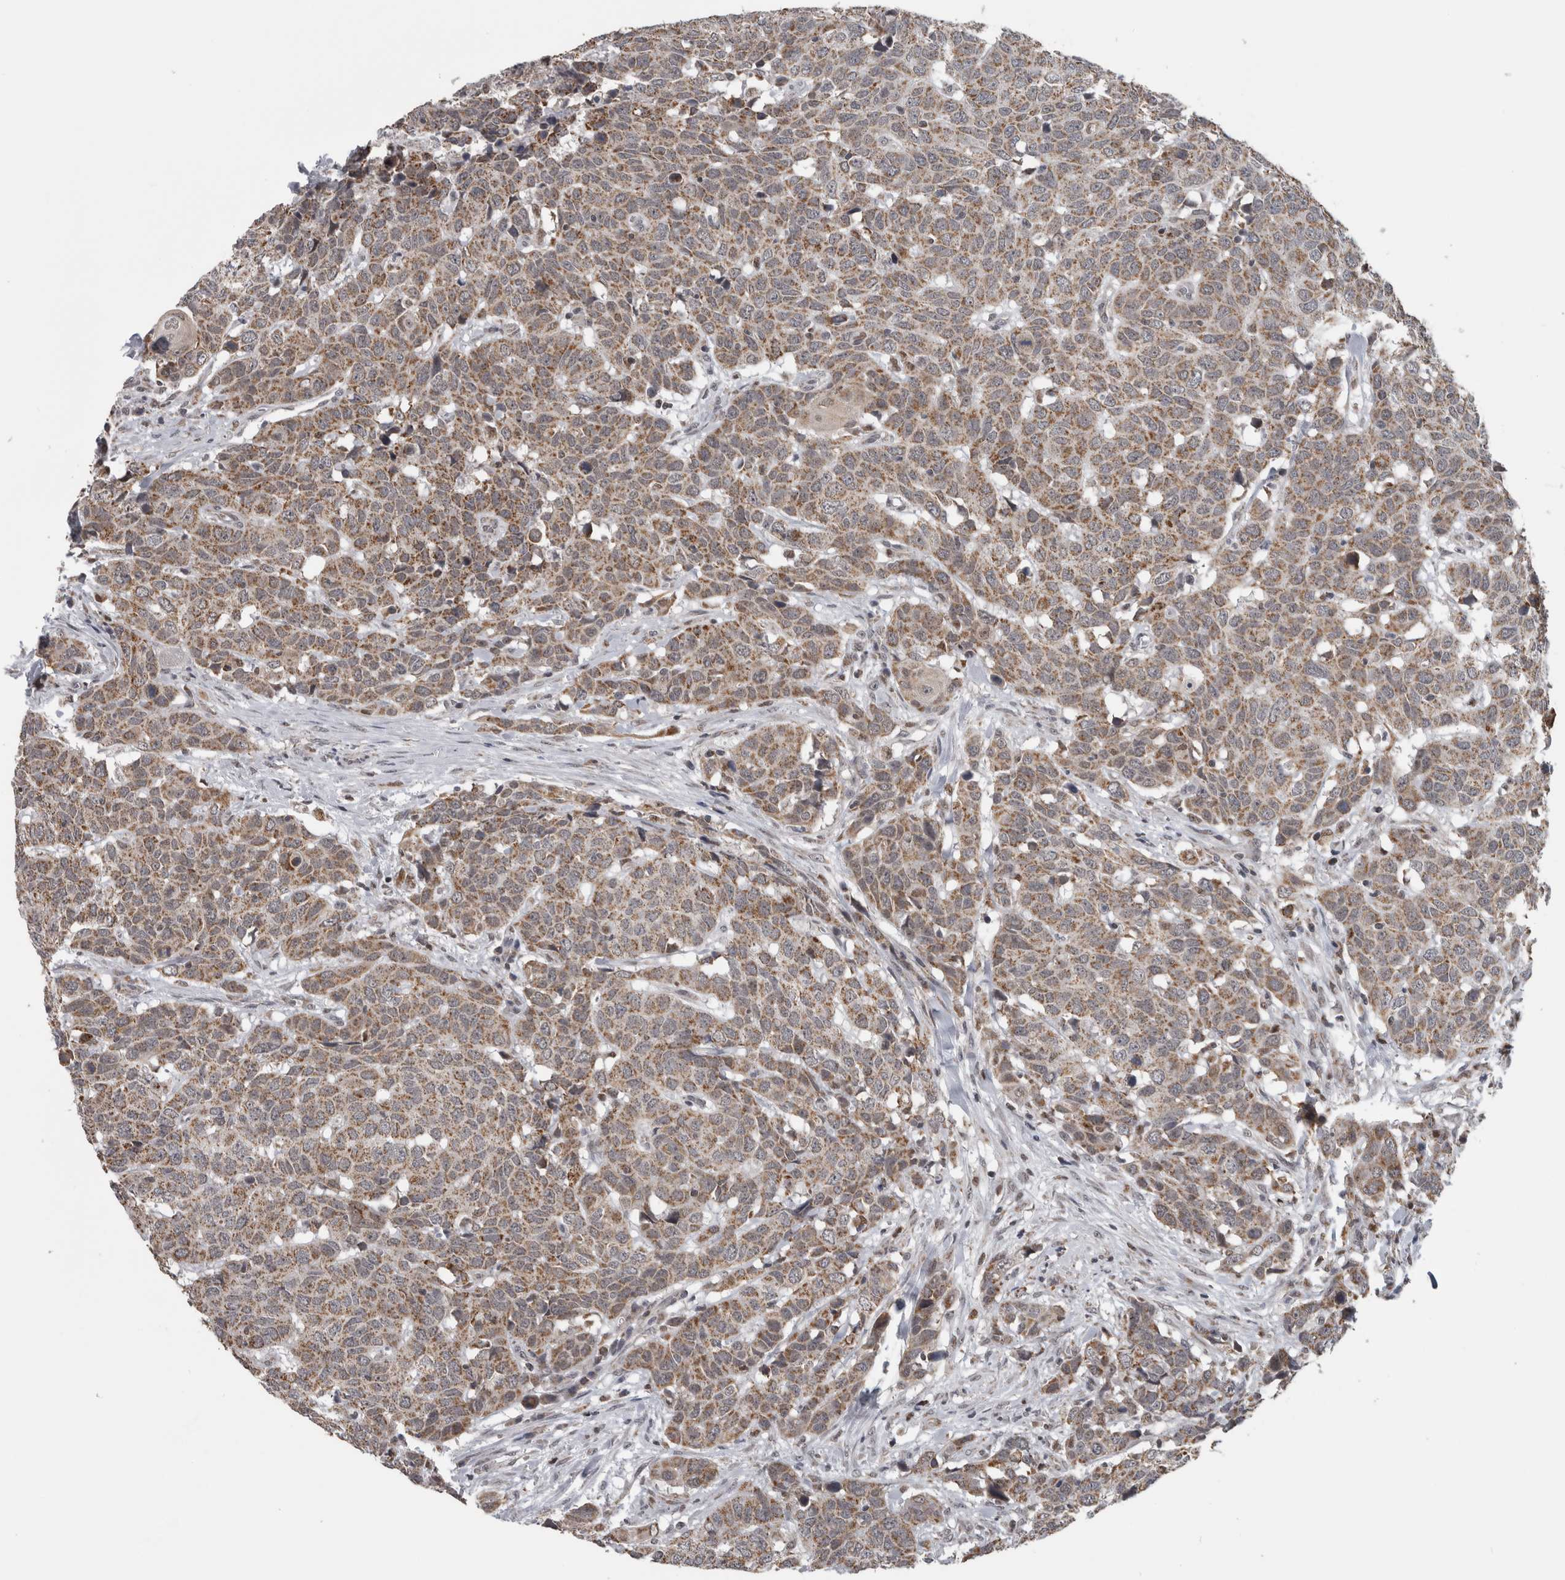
{"staining": {"intensity": "moderate", "quantity": ">75%", "location": "cytoplasmic/membranous"}, "tissue": "head and neck cancer", "cell_type": "Tumor cells", "image_type": "cancer", "snomed": [{"axis": "morphology", "description": "Squamous cell carcinoma, NOS"}, {"axis": "topography", "description": "Head-Neck"}], "caption": "The micrograph displays staining of head and neck cancer (squamous cell carcinoma), revealing moderate cytoplasmic/membranous protein staining (brown color) within tumor cells. (DAB (3,3'-diaminobenzidine) = brown stain, brightfield microscopy at high magnification).", "gene": "OR2K2", "patient": {"sex": "male", "age": 66}}